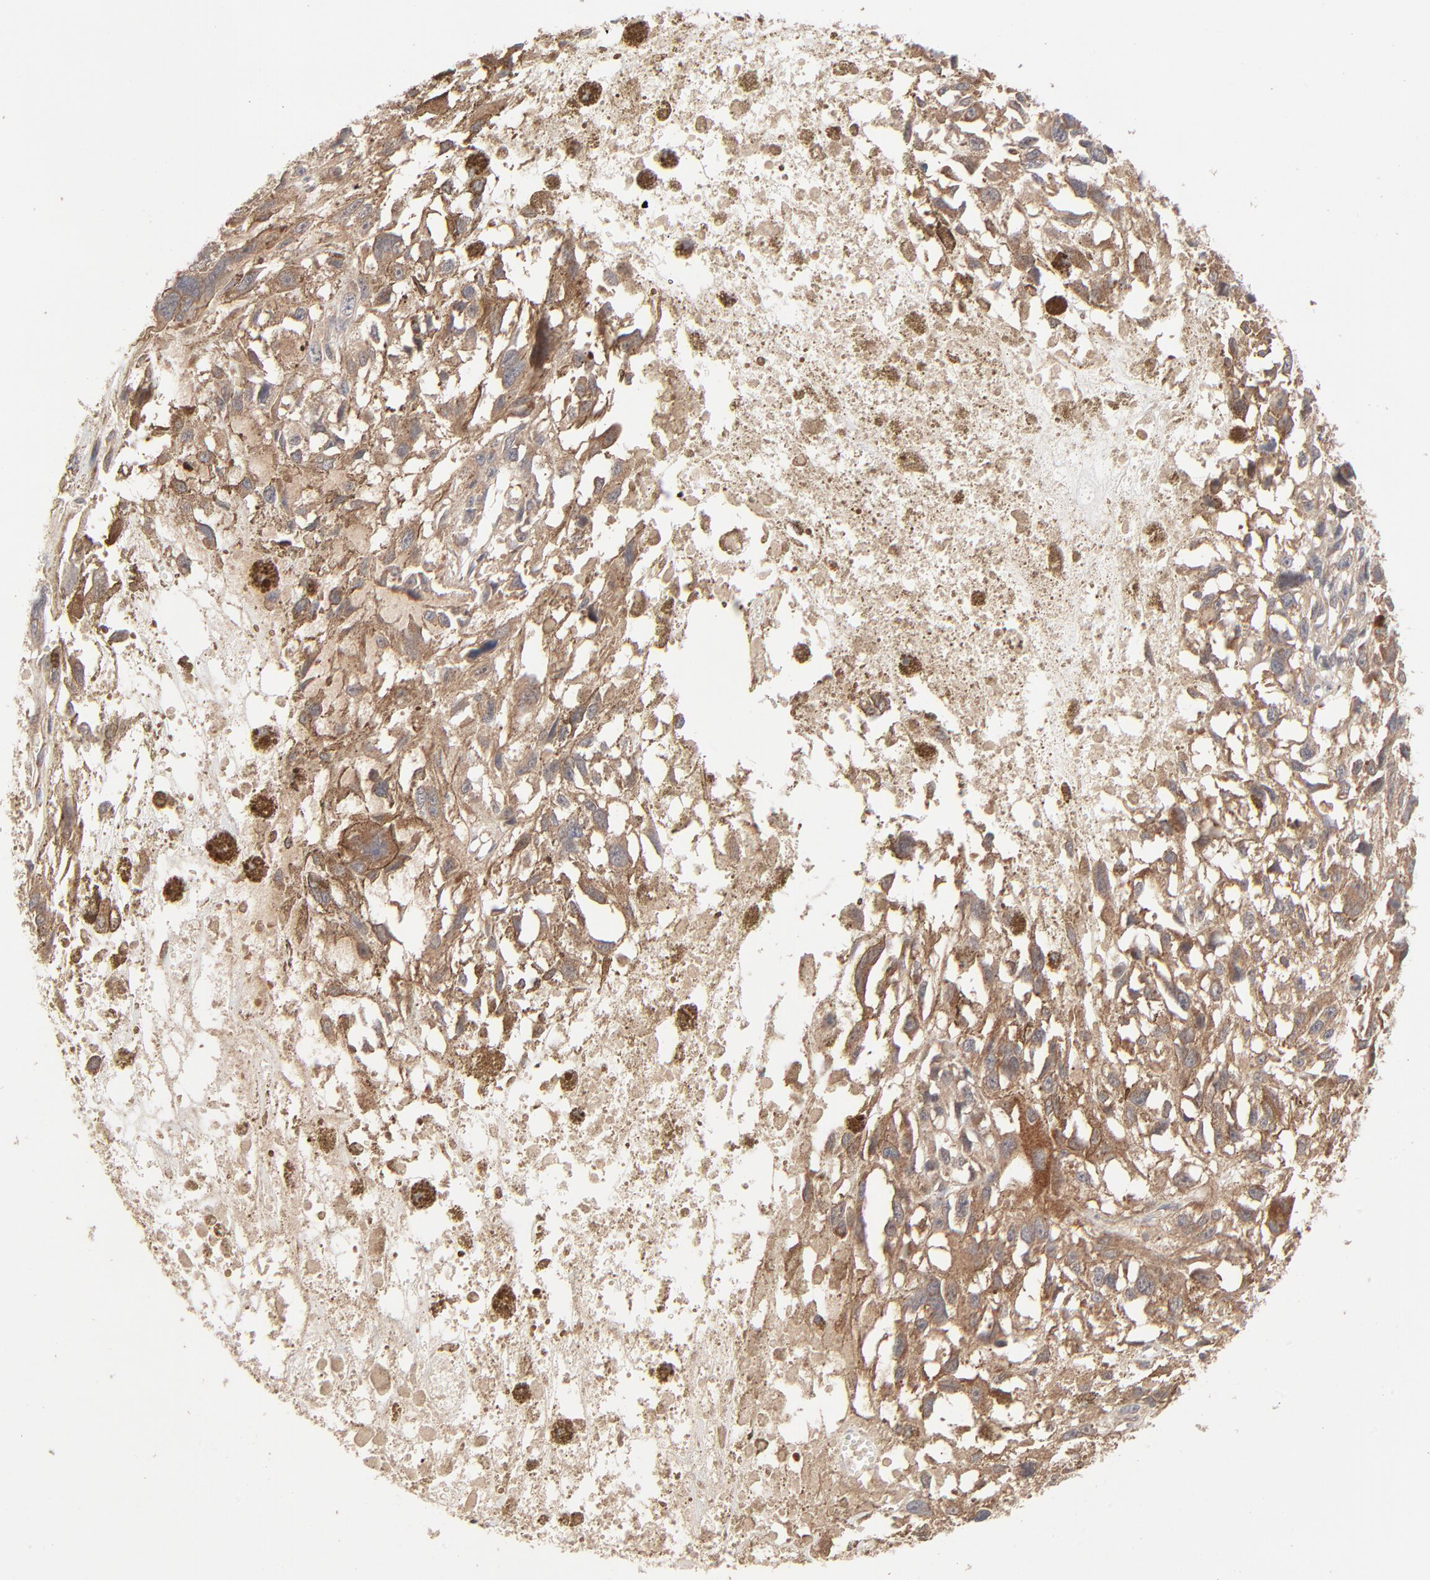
{"staining": {"intensity": "moderate", "quantity": ">75%", "location": "cytoplasmic/membranous"}, "tissue": "melanoma", "cell_type": "Tumor cells", "image_type": "cancer", "snomed": [{"axis": "morphology", "description": "Malignant melanoma, Metastatic site"}, {"axis": "topography", "description": "Lymph node"}], "caption": "Moderate cytoplasmic/membranous staining for a protein is identified in approximately >75% of tumor cells of malignant melanoma (metastatic site) using immunohistochemistry.", "gene": "ABLIM3", "patient": {"sex": "male", "age": 59}}